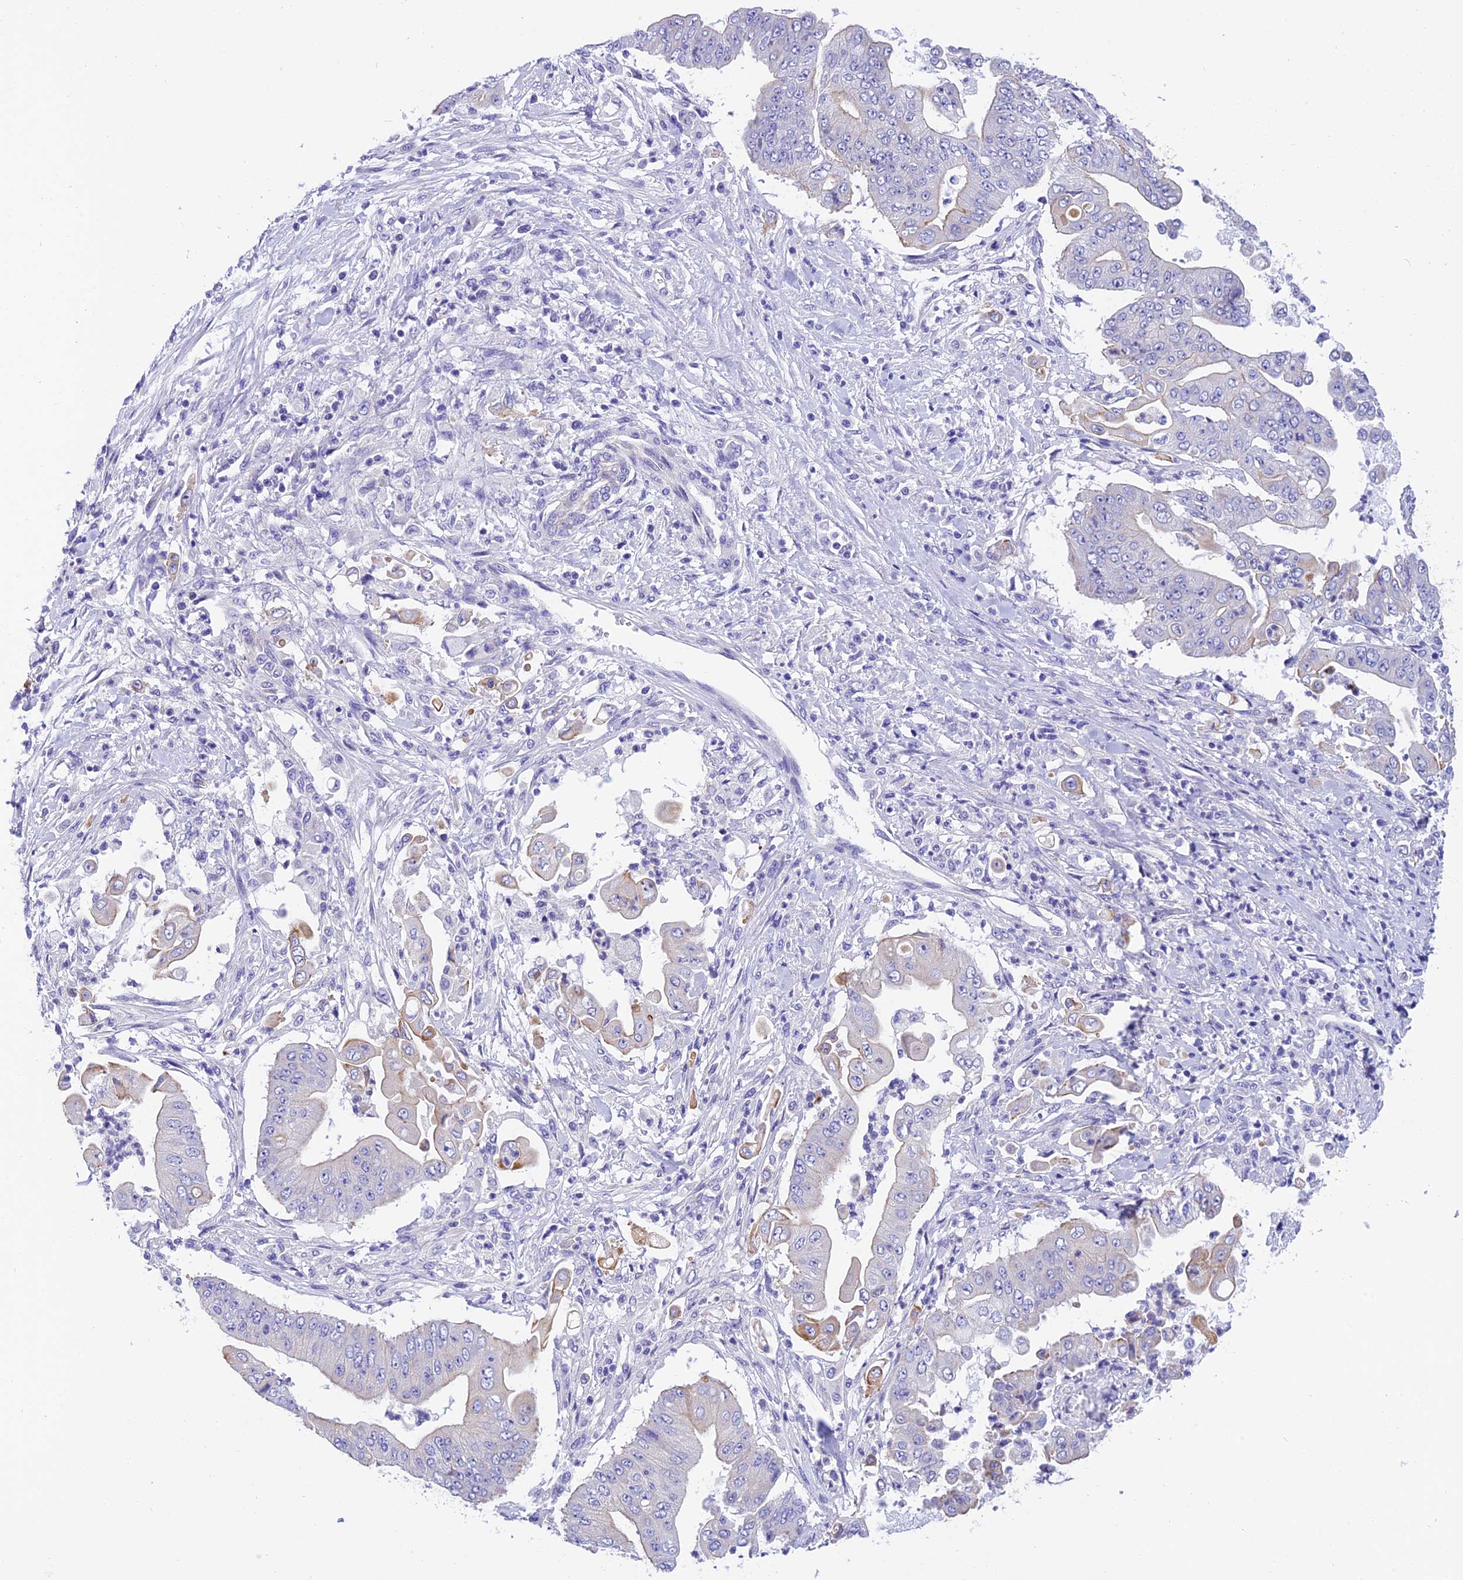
{"staining": {"intensity": "negative", "quantity": "none", "location": "none"}, "tissue": "pancreatic cancer", "cell_type": "Tumor cells", "image_type": "cancer", "snomed": [{"axis": "morphology", "description": "Adenocarcinoma, NOS"}, {"axis": "topography", "description": "Pancreas"}], "caption": "Tumor cells show no significant protein positivity in pancreatic cancer (adenocarcinoma). (DAB (3,3'-diaminobenzidine) immunohistochemistry (IHC), high magnification).", "gene": "C17orf67", "patient": {"sex": "female", "age": 77}}